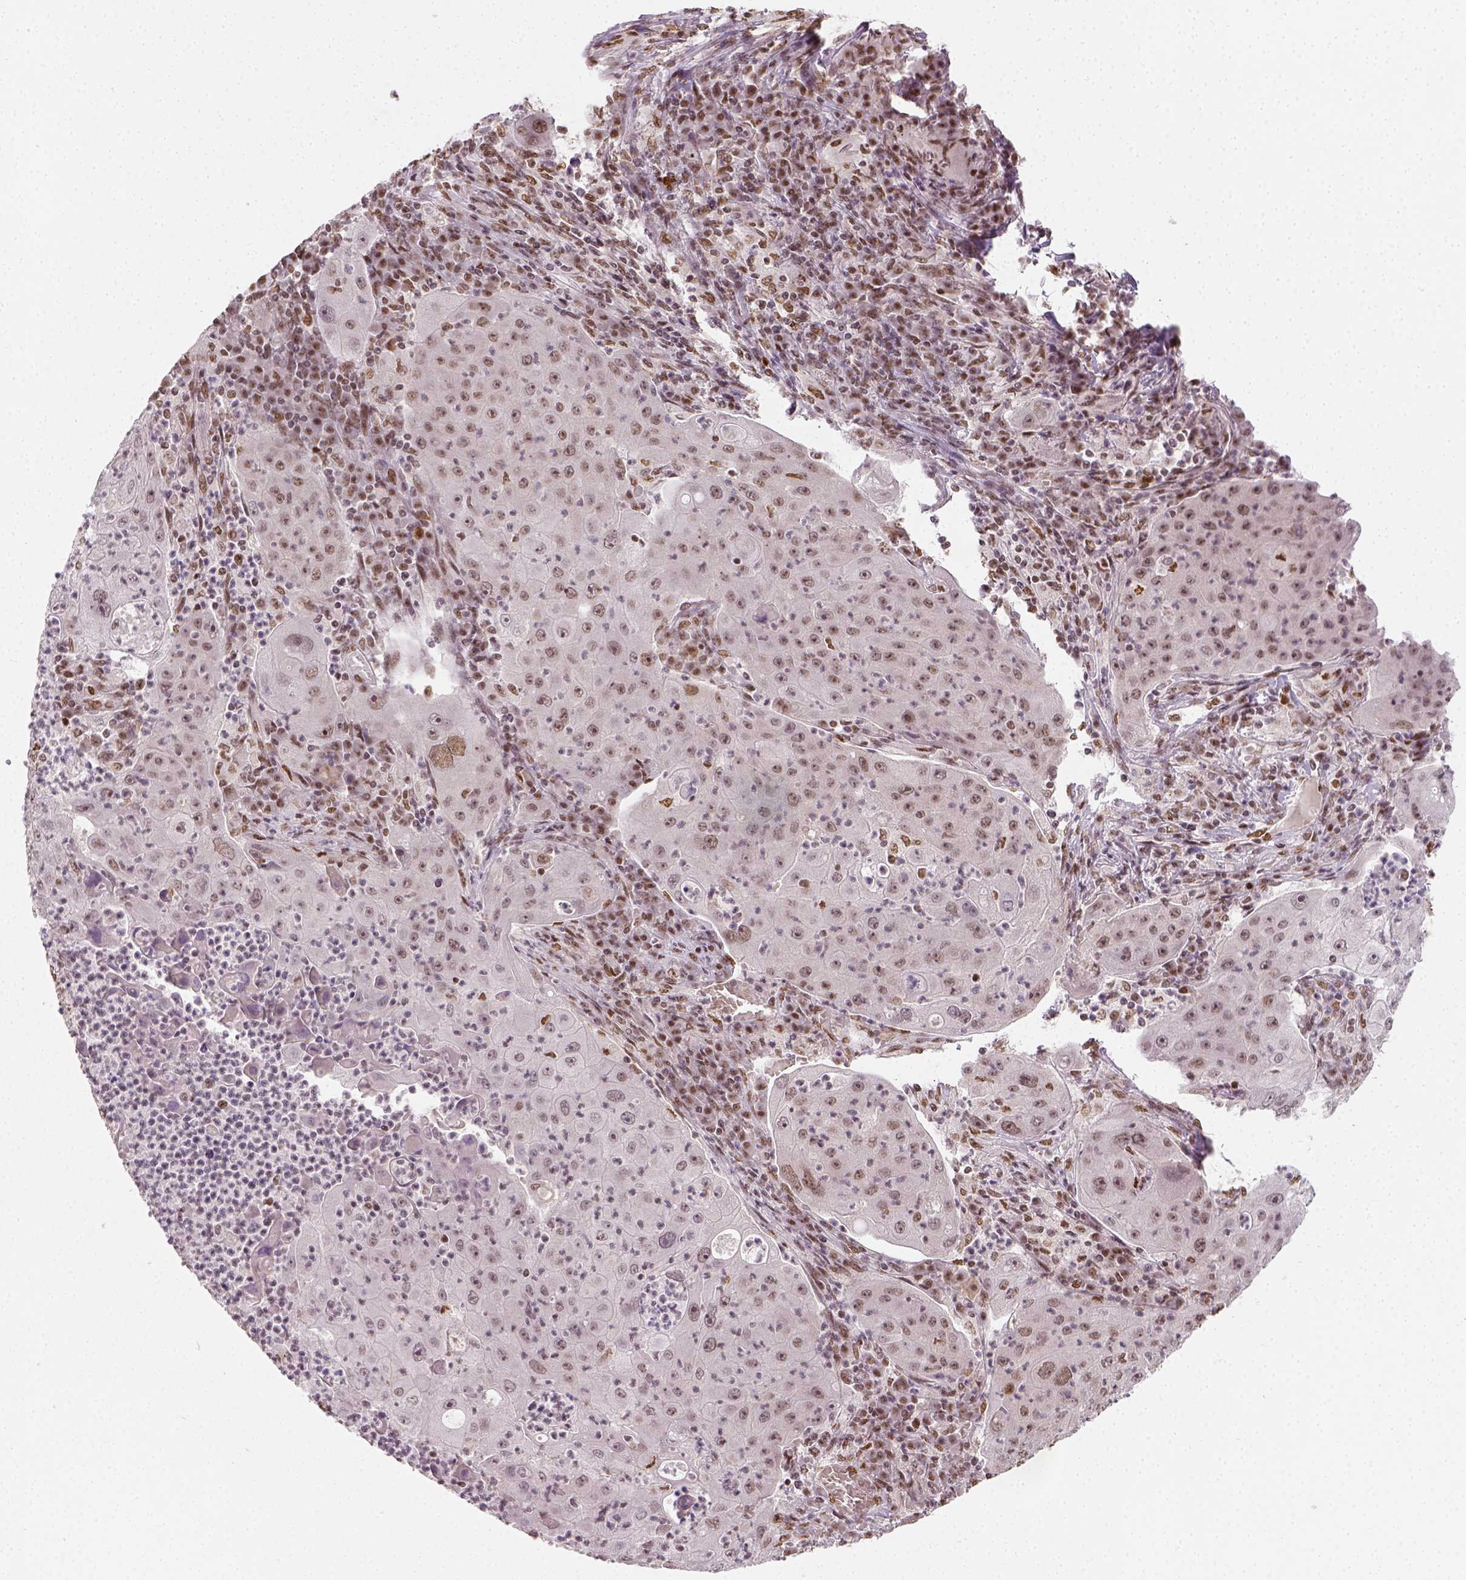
{"staining": {"intensity": "weak", "quantity": ">75%", "location": "nuclear"}, "tissue": "lung cancer", "cell_type": "Tumor cells", "image_type": "cancer", "snomed": [{"axis": "morphology", "description": "Squamous cell carcinoma, NOS"}, {"axis": "topography", "description": "Lung"}], "caption": "DAB immunohistochemical staining of lung cancer (squamous cell carcinoma) displays weak nuclear protein expression in approximately >75% of tumor cells.", "gene": "FANCE", "patient": {"sex": "female", "age": 59}}